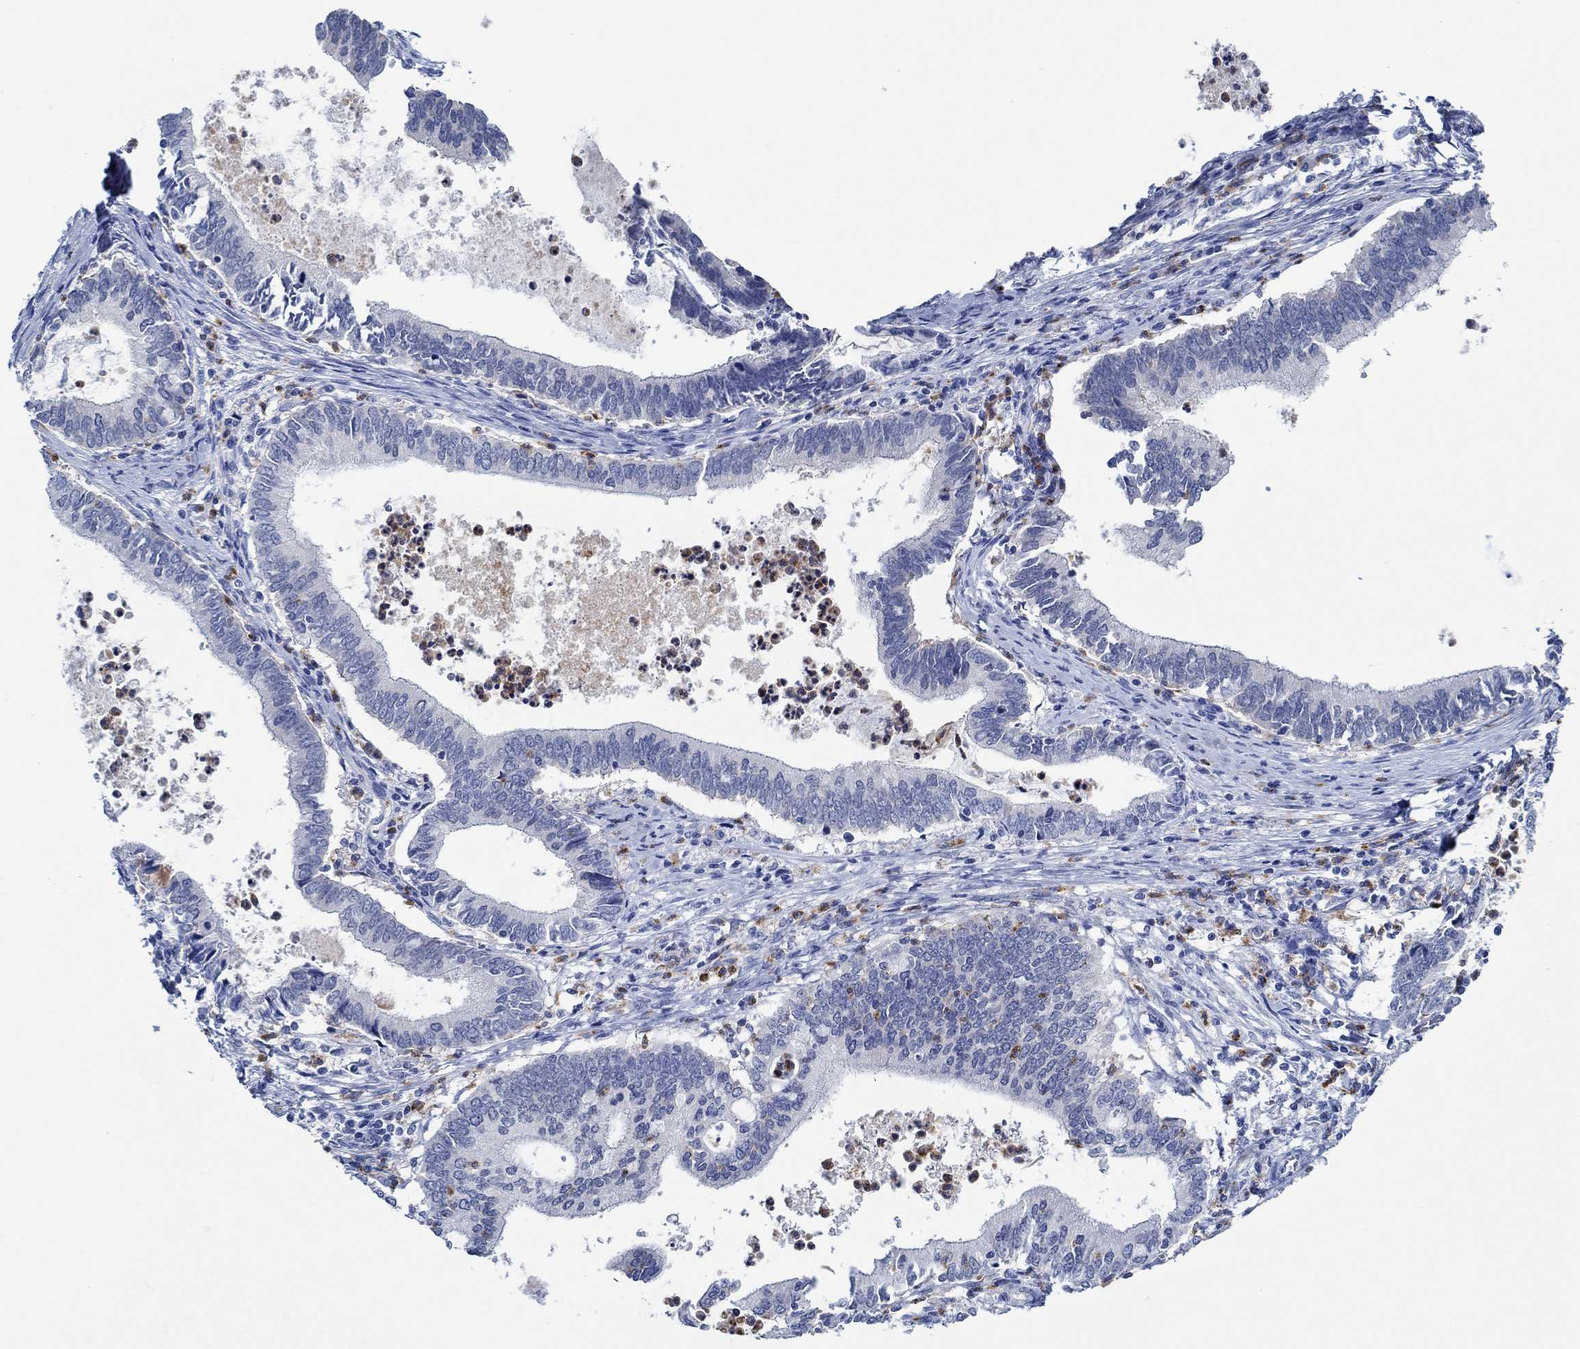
{"staining": {"intensity": "negative", "quantity": "none", "location": "none"}, "tissue": "cervical cancer", "cell_type": "Tumor cells", "image_type": "cancer", "snomed": [{"axis": "morphology", "description": "Adenocarcinoma, NOS"}, {"axis": "topography", "description": "Cervix"}], "caption": "An immunohistochemistry (IHC) photomicrograph of cervical adenocarcinoma is shown. There is no staining in tumor cells of cervical adenocarcinoma. (DAB immunohistochemistry with hematoxylin counter stain).", "gene": "ZNF671", "patient": {"sex": "female", "age": 42}}